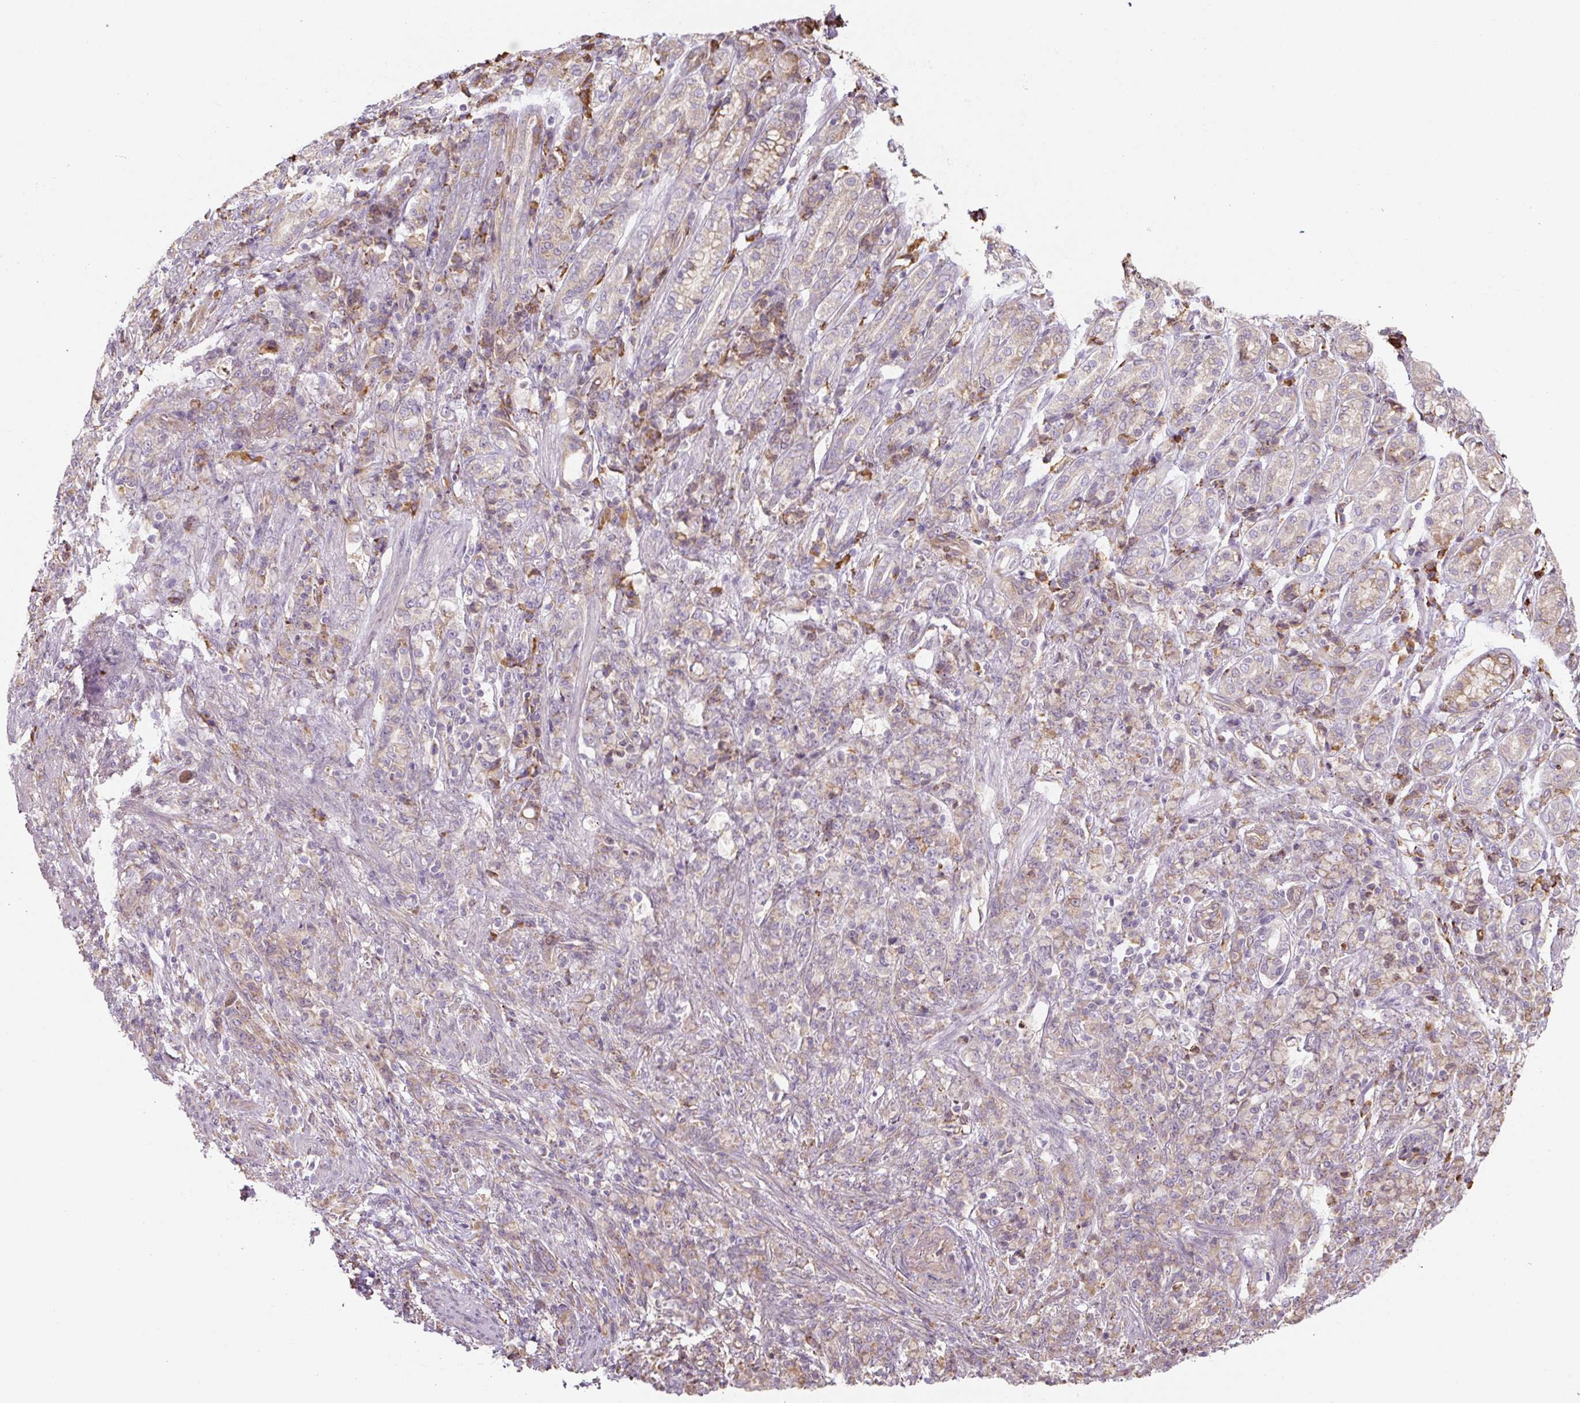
{"staining": {"intensity": "negative", "quantity": "none", "location": "none"}, "tissue": "stomach cancer", "cell_type": "Tumor cells", "image_type": "cancer", "snomed": [{"axis": "morphology", "description": "Adenocarcinoma, NOS"}, {"axis": "topography", "description": "Stomach"}], "caption": "This is a photomicrograph of immunohistochemistry (IHC) staining of stomach cancer, which shows no expression in tumor cells.", "gene": "RASA1", "patient": {"sex": "female", "age": 79}}